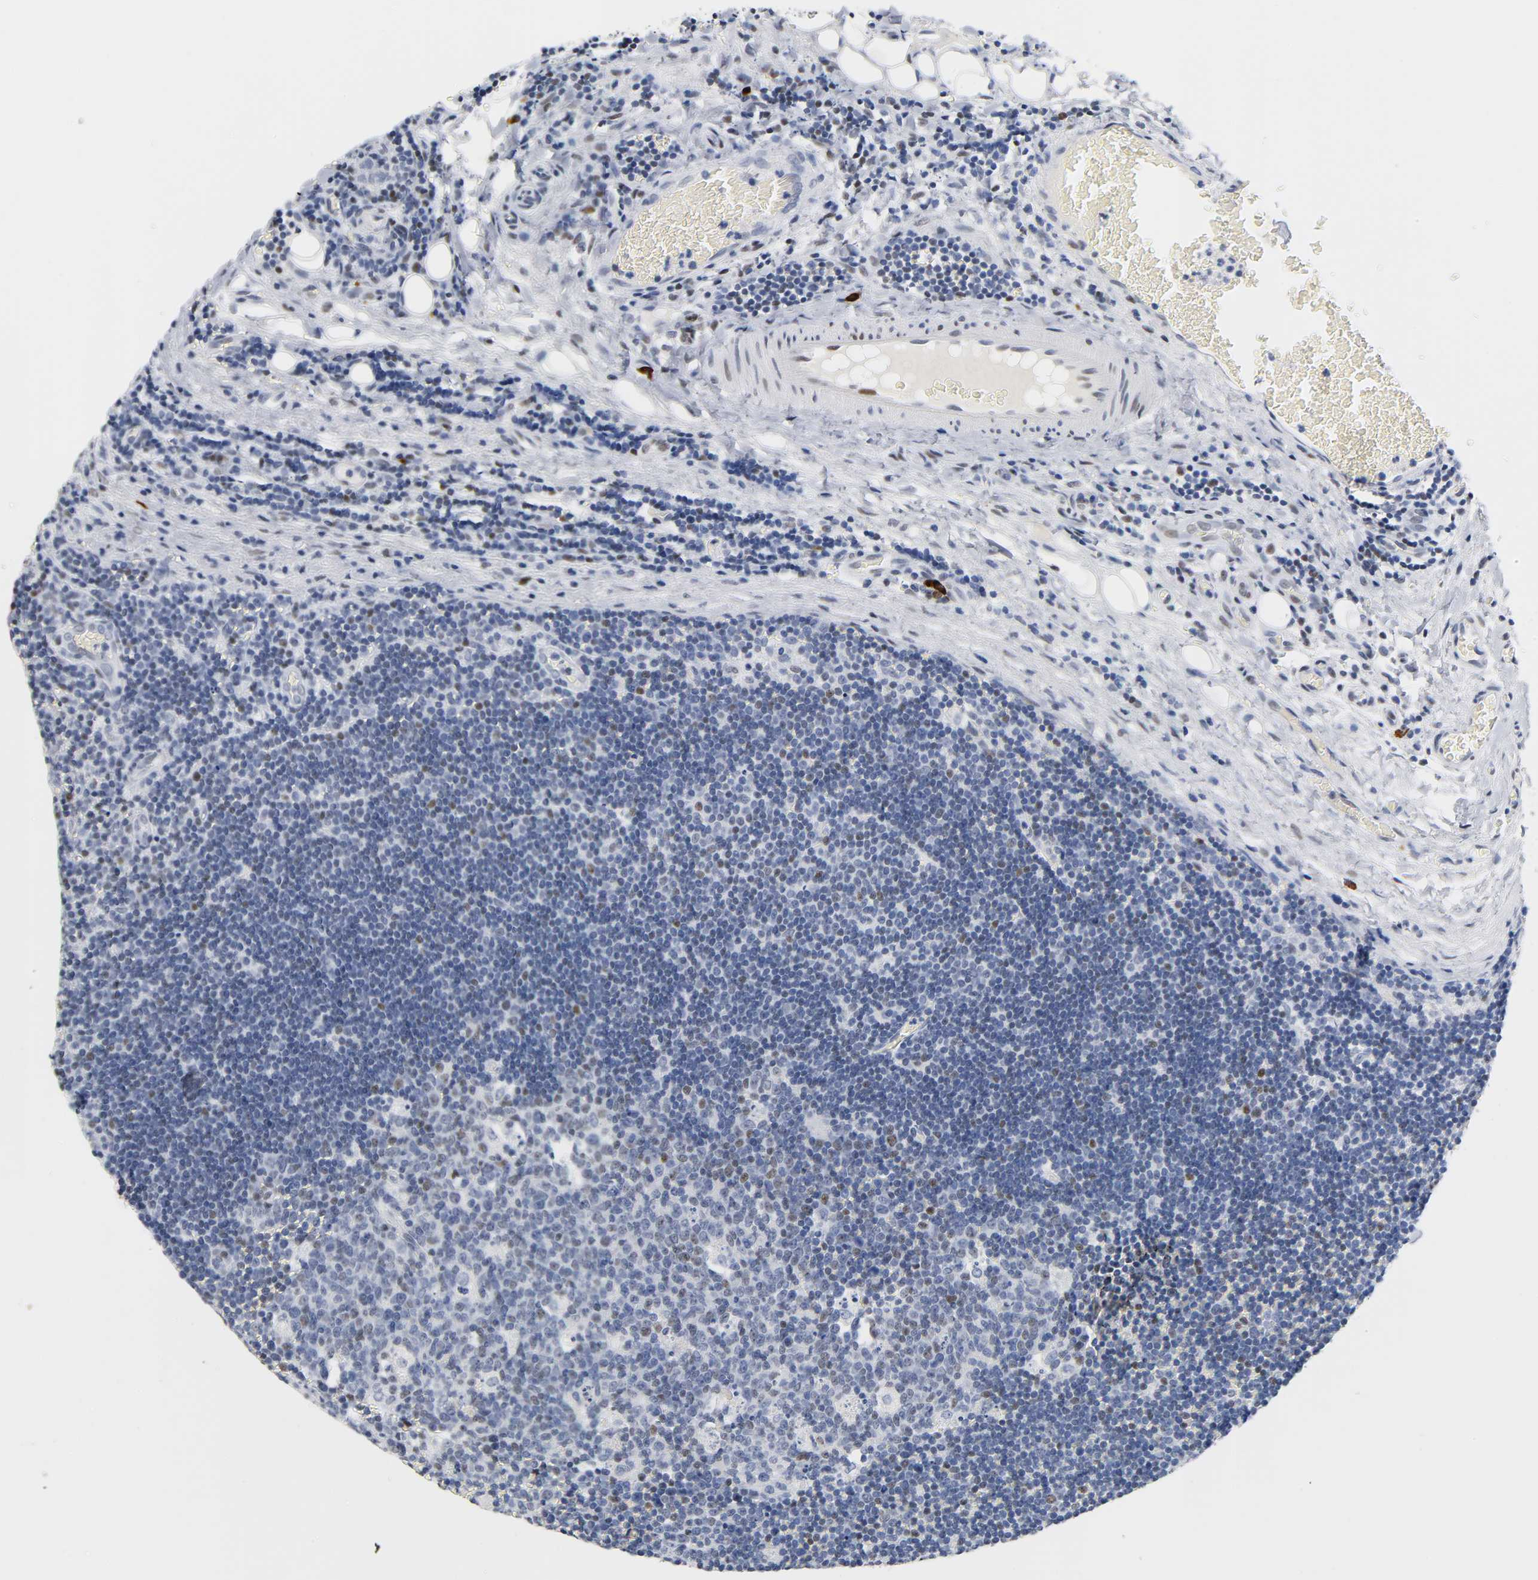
{"staining": {"intensity": "weak", "quantity": "<25%", "location": "nuclear"}, "tissue": "lymph node", "cell_type": "Germinal center cells", "image_type": "normal", "snomed": [{"axis": "morphology", "description": "Normal tissue, NOS"}, {"axis": "topography", "description": "Lymph node"}, {"axis": "topography", "description": "Salivary gland"}], "caption": "Histopathology image shows no protein staining in germinal center cells of unremarkable lymph node.", "gene": "NAB2", "patient": {"sex": "male", "age": 8}}